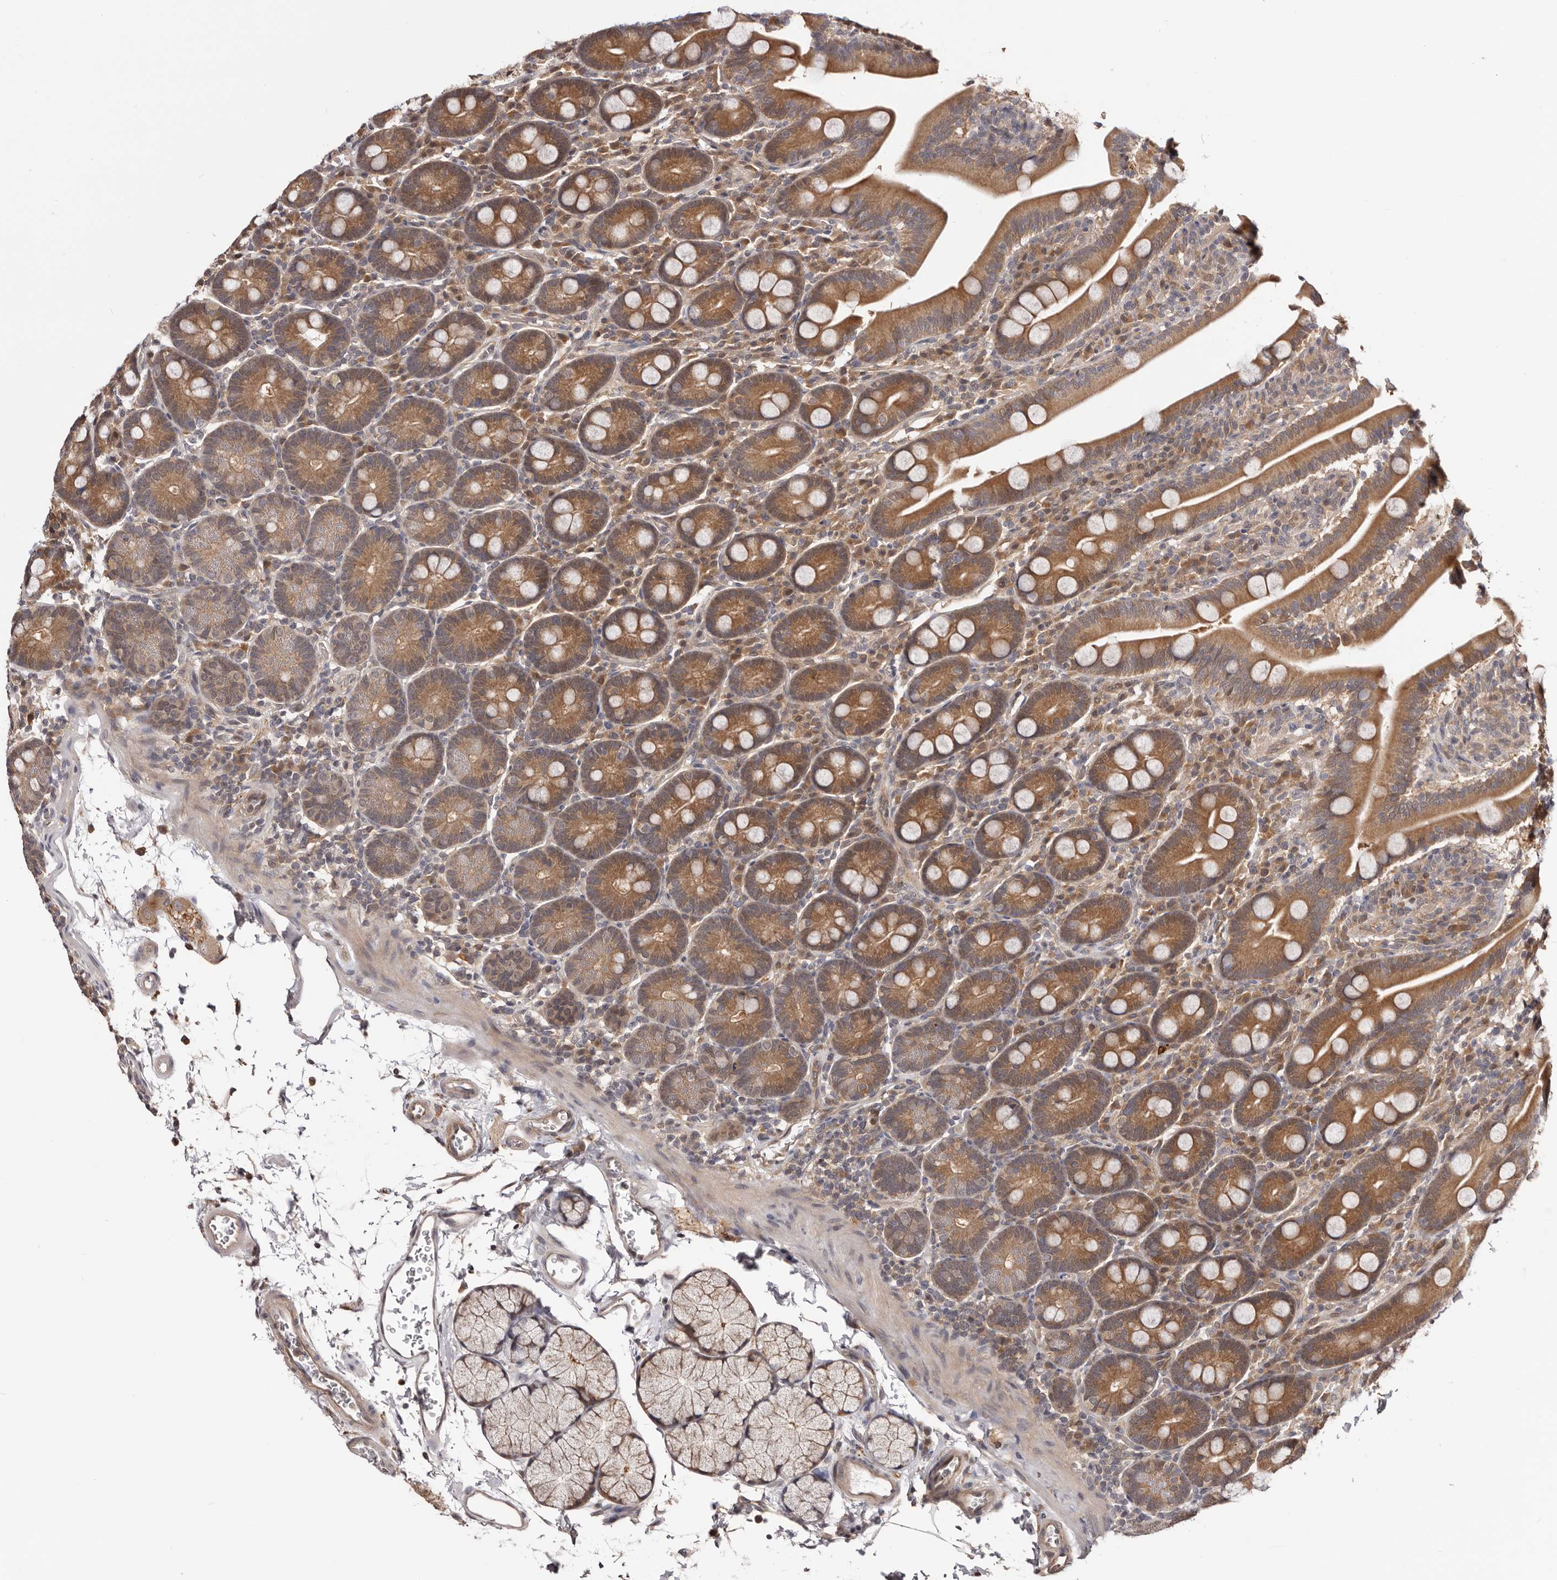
{"staining": {"intensity": "moderate", "quantity": ">75%", "location": "cytoplasmic/membranous"}, "tissue": "duodenum", "cell_type": "Glandular cells", "image_type": "normal", "snomed": [{"axis": "morphology", "description": "Normal tissue, NOS"}, {"axis": "topography", "description": "Duodenum"}], "caption": "The photomicrograph displays a brown stain indicating the presence of a protein in the cytoplasmic/membranous of glandular cells in duodenum. Using DAB (brown) and hematoxylin (blue) stains, captured at high magnification using brightfield microscopy.", "gene": "MDP1", "patient": {"sex": "male", "age": 35}}